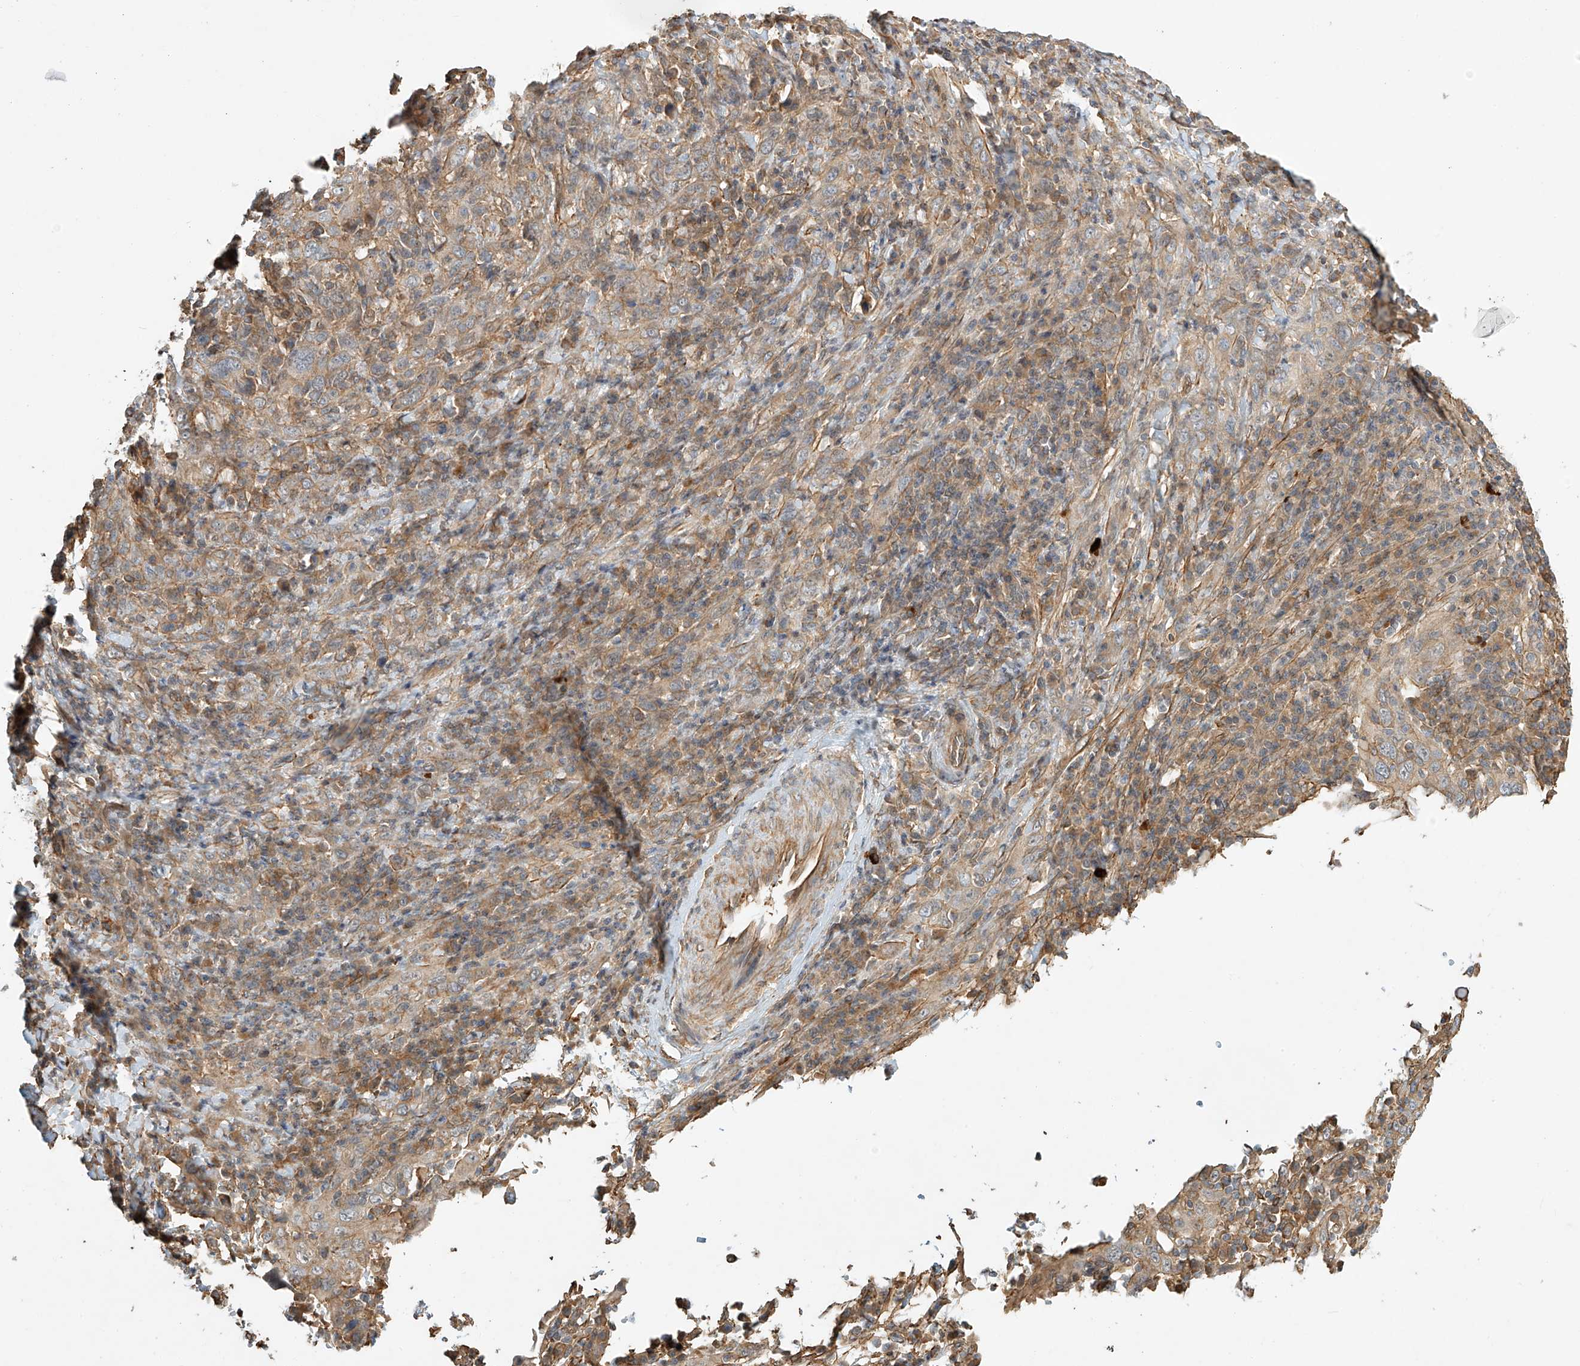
{"staining": {"intensity": "weak", "quantity": ">75%", "location": "cytoplasmic/membranous"}, "tissue": "cervical cancer", "cell_type": "Tumor cells", "image_type": "cancer", "snomed": [{"axis": "morphology", "description": "Squamous cell carcinoma, NOS"}, {"axis": "topography", "description": "Cervix"}], "caption": "Immunohistochemical staining of cervical squamous cell carcinoma demonstrates low levels of weak cytoplasmic/membranous expression in approximately >75% of tumor cells. Using DAB (brown) and hematoxylin (blue) stains, captured at high magnification using brightfield microscopy.", "gene": "CSMD3", "patient": {"sex": "female", "age": 46}}